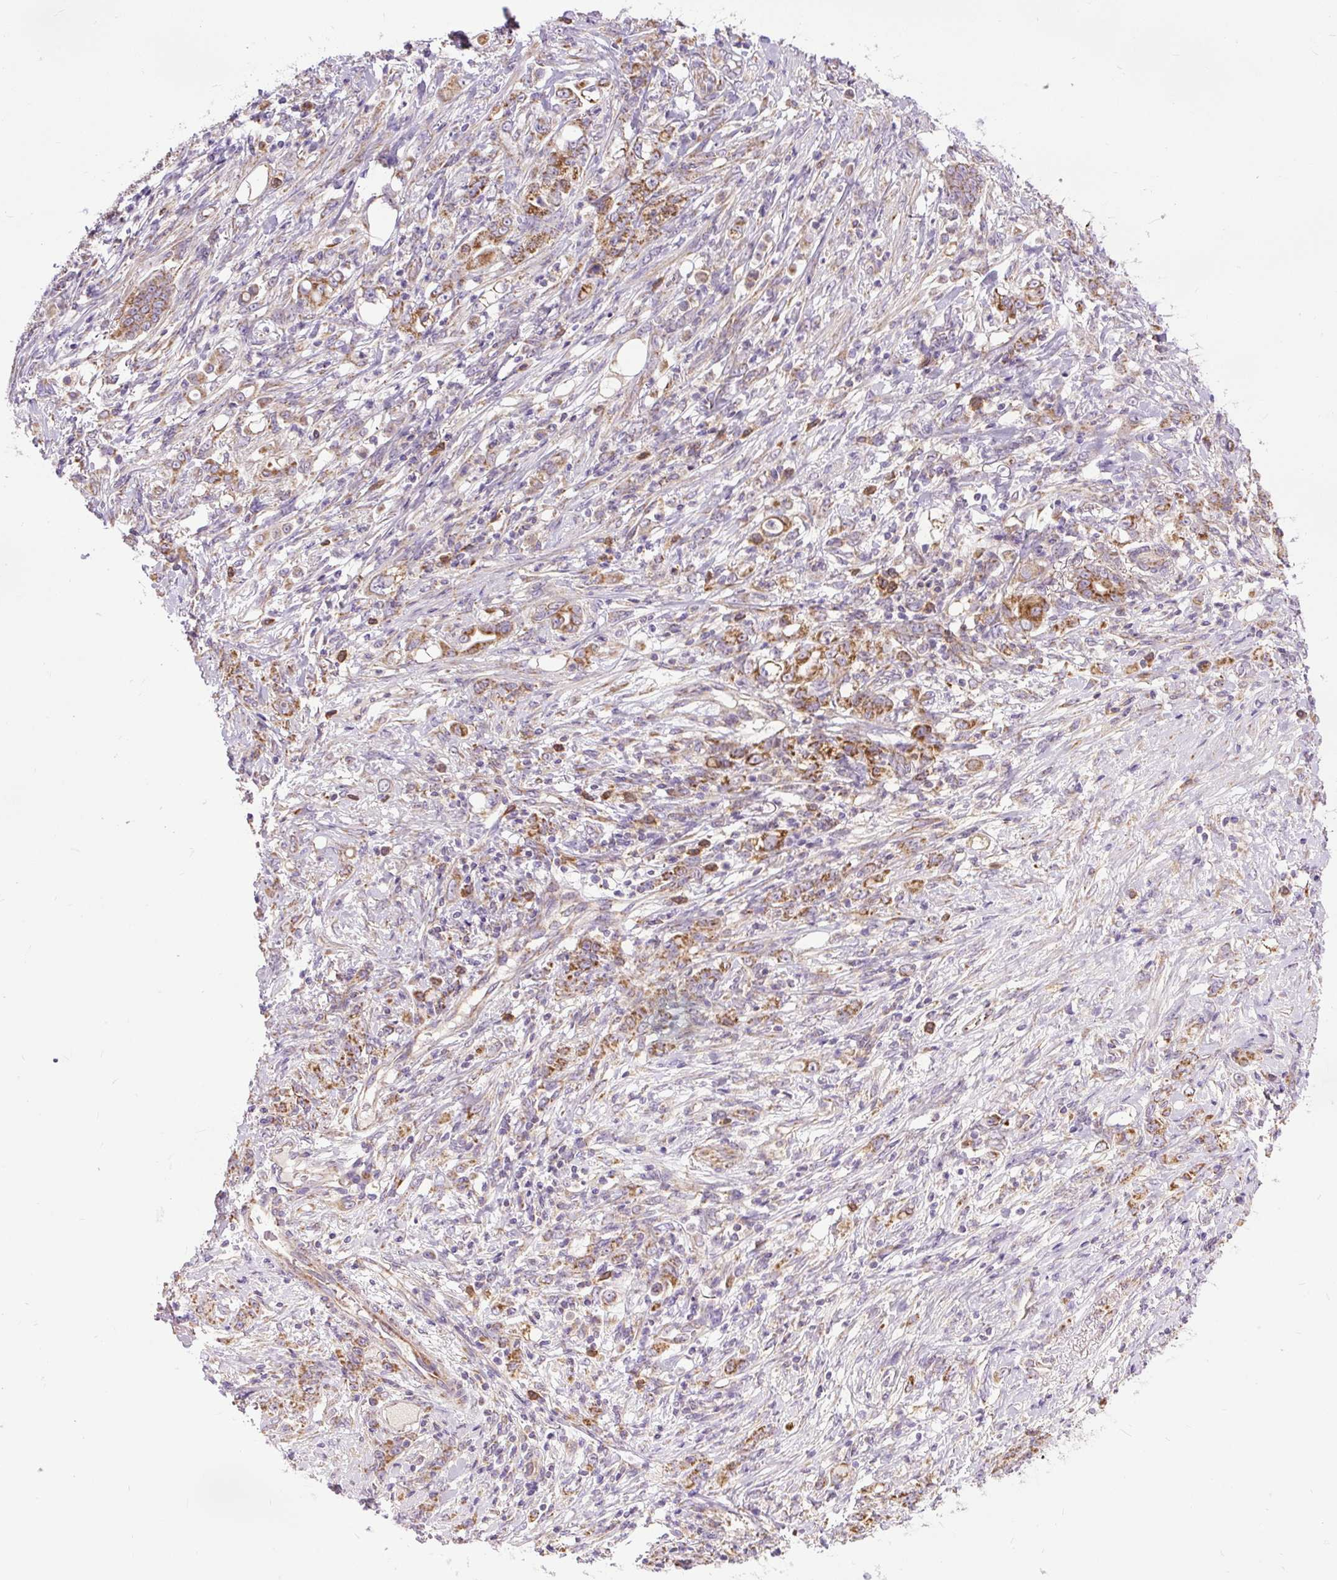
{"staining": {"intensity": "moderate", "quantity": ">75%", "location": "cytoplasmic/membranous"}, "tissue": "stomach cancer", "cell_type": "Tumor cells", "image_type": "cancer", "snomed": [{"axis": "morphology", "description": "Adenocarcinoma, NOS"}, {"axis": "topography", "description": "Stomach"}], "caption": "This micrograph shows IHC staining of stomach cancer (adenocarcinoma), with medium moderate cytoplasmic/membranous positivity in about >75% of tumor cells.", "gene": "TM2D3", "patient": {"sex": "female", "age": 79}}